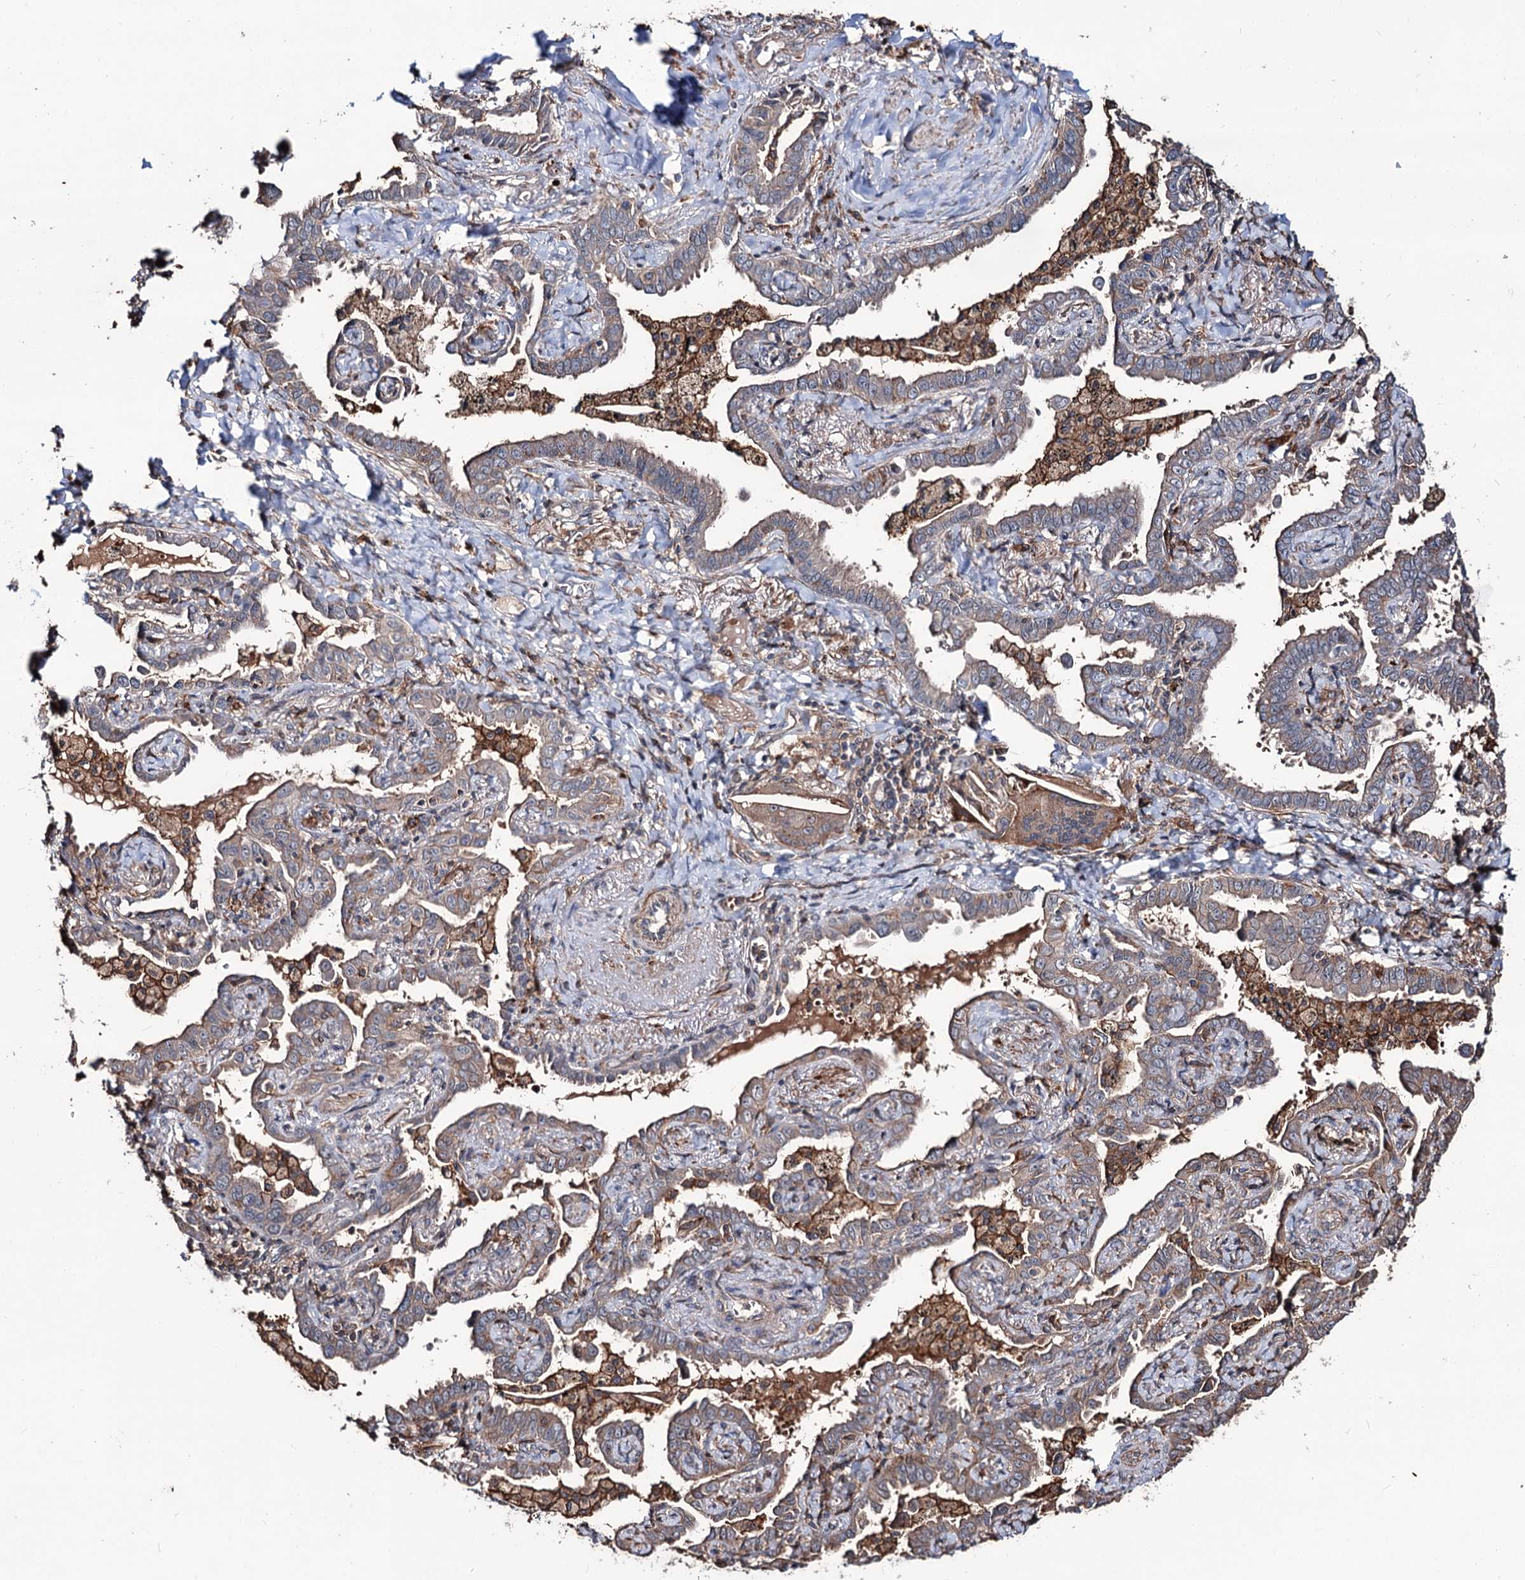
{"staining": {"intensity": "weak", "quantity": "<25%", "location": "cytoplasmic/membranous"}, "tissue": "lung cancer", "cell_type": "Tumor cells", "image_type": "cancer", "snomed": [{"axis": "morphology", "description": "Adenocarcinoma, NOS"}, {"axis": "topography", "description": "Lung"}], "caption": "A micrograph of human lung adenocarcinoma is negative for staining in tumor cells. Brightfield microscopy of immunohistochemistry (IHC) stained with DAB (3,3'-diaminobenzidine) (brown) and hematoxylin (blue), captured at high magnification.", "gene": "GRIP1", "patient": {"sex": "male", "age": 67}}